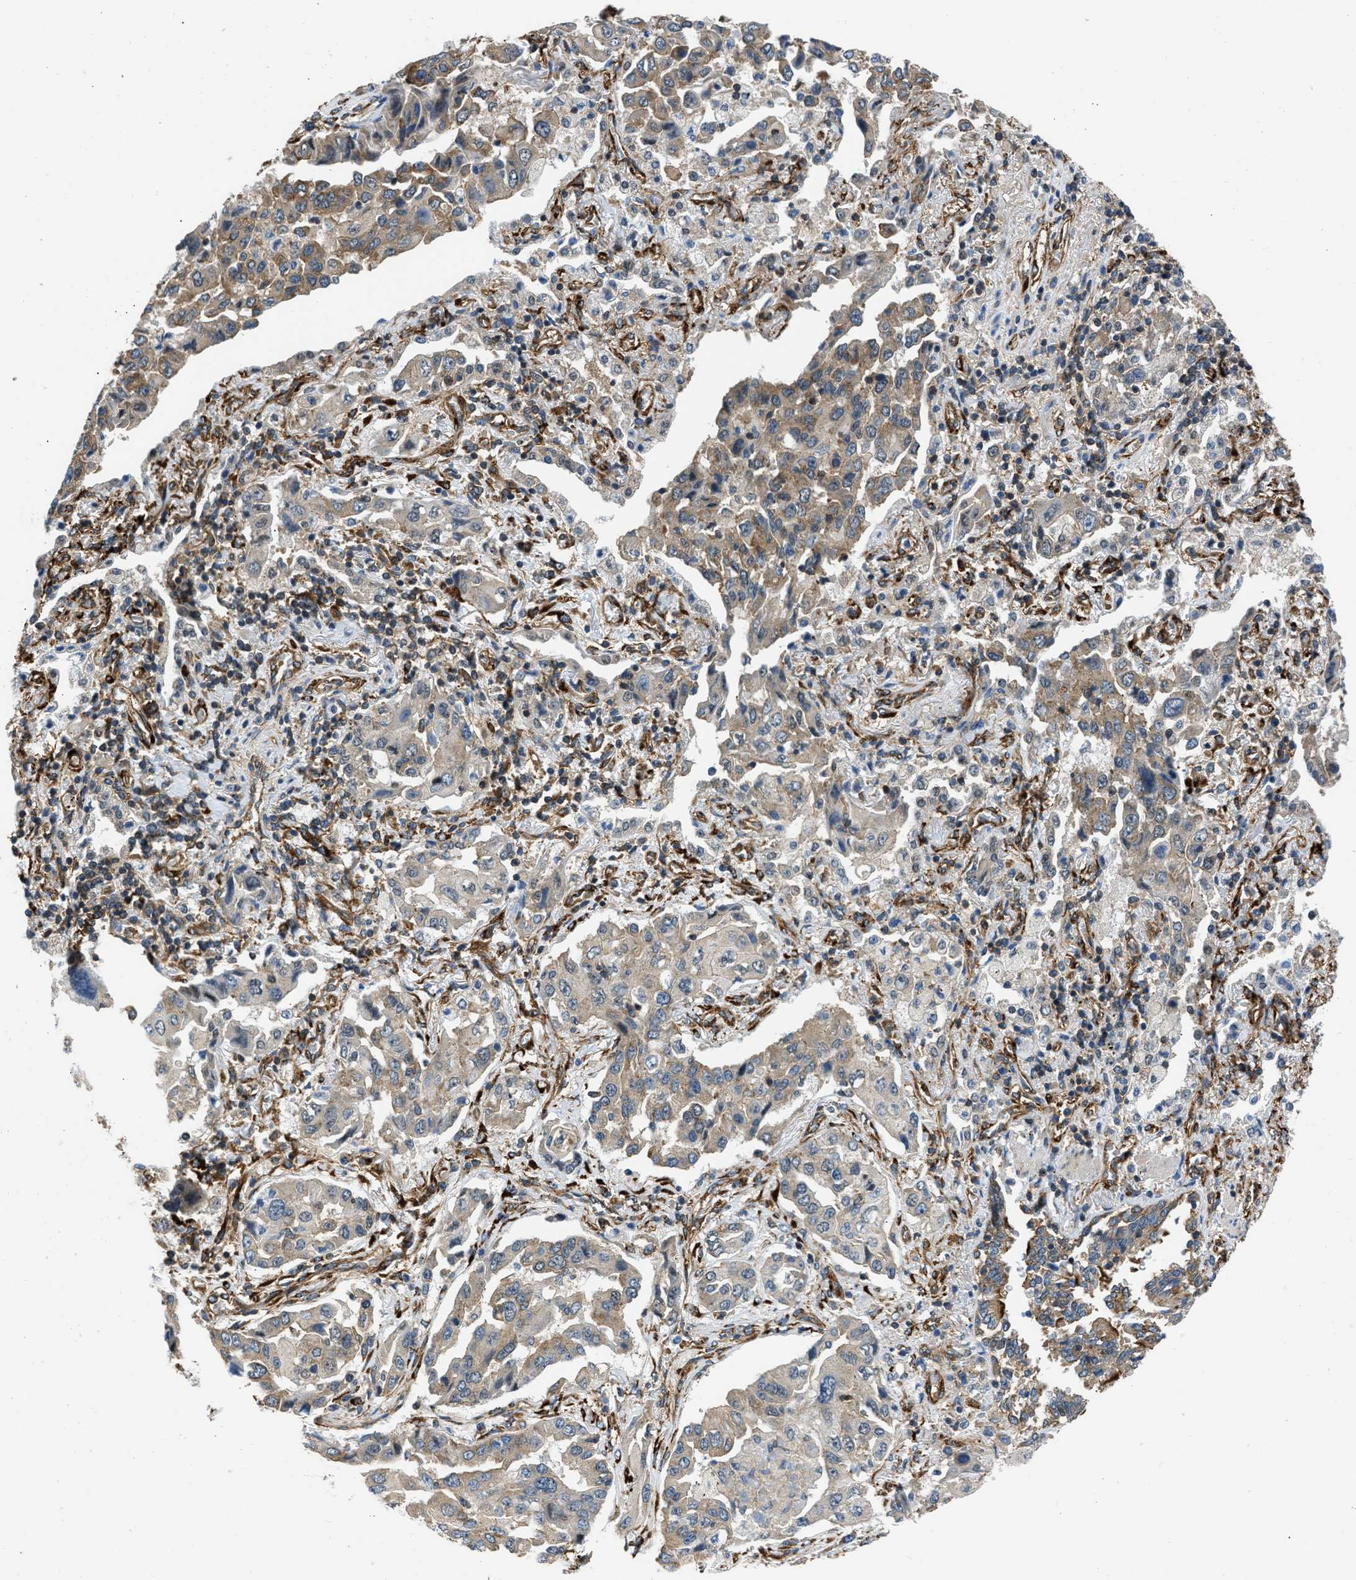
{"staining": {"intensity": "moderate", "quantity": "<25%", "location": "cytoplasmic/membranous"}, "tissue": "lung cancer", "cell_type": "Tumor cells", "image_type": "cancer", "snomed": [{"axis": "morphology", "description": "Adenocarcinoma, NOS"}, {"axis": "topography", "description": "Lung"}], "caption": "Immunohistochemistry (DAB) staining of lung cancer (adenocarcinoma) demonstrates moderate cytoplasmic/membranous protein expression in approximately <25% of tumor cells.", "gene": "SEPTIN2", "patient": {"sex": "female", "age": 65}}